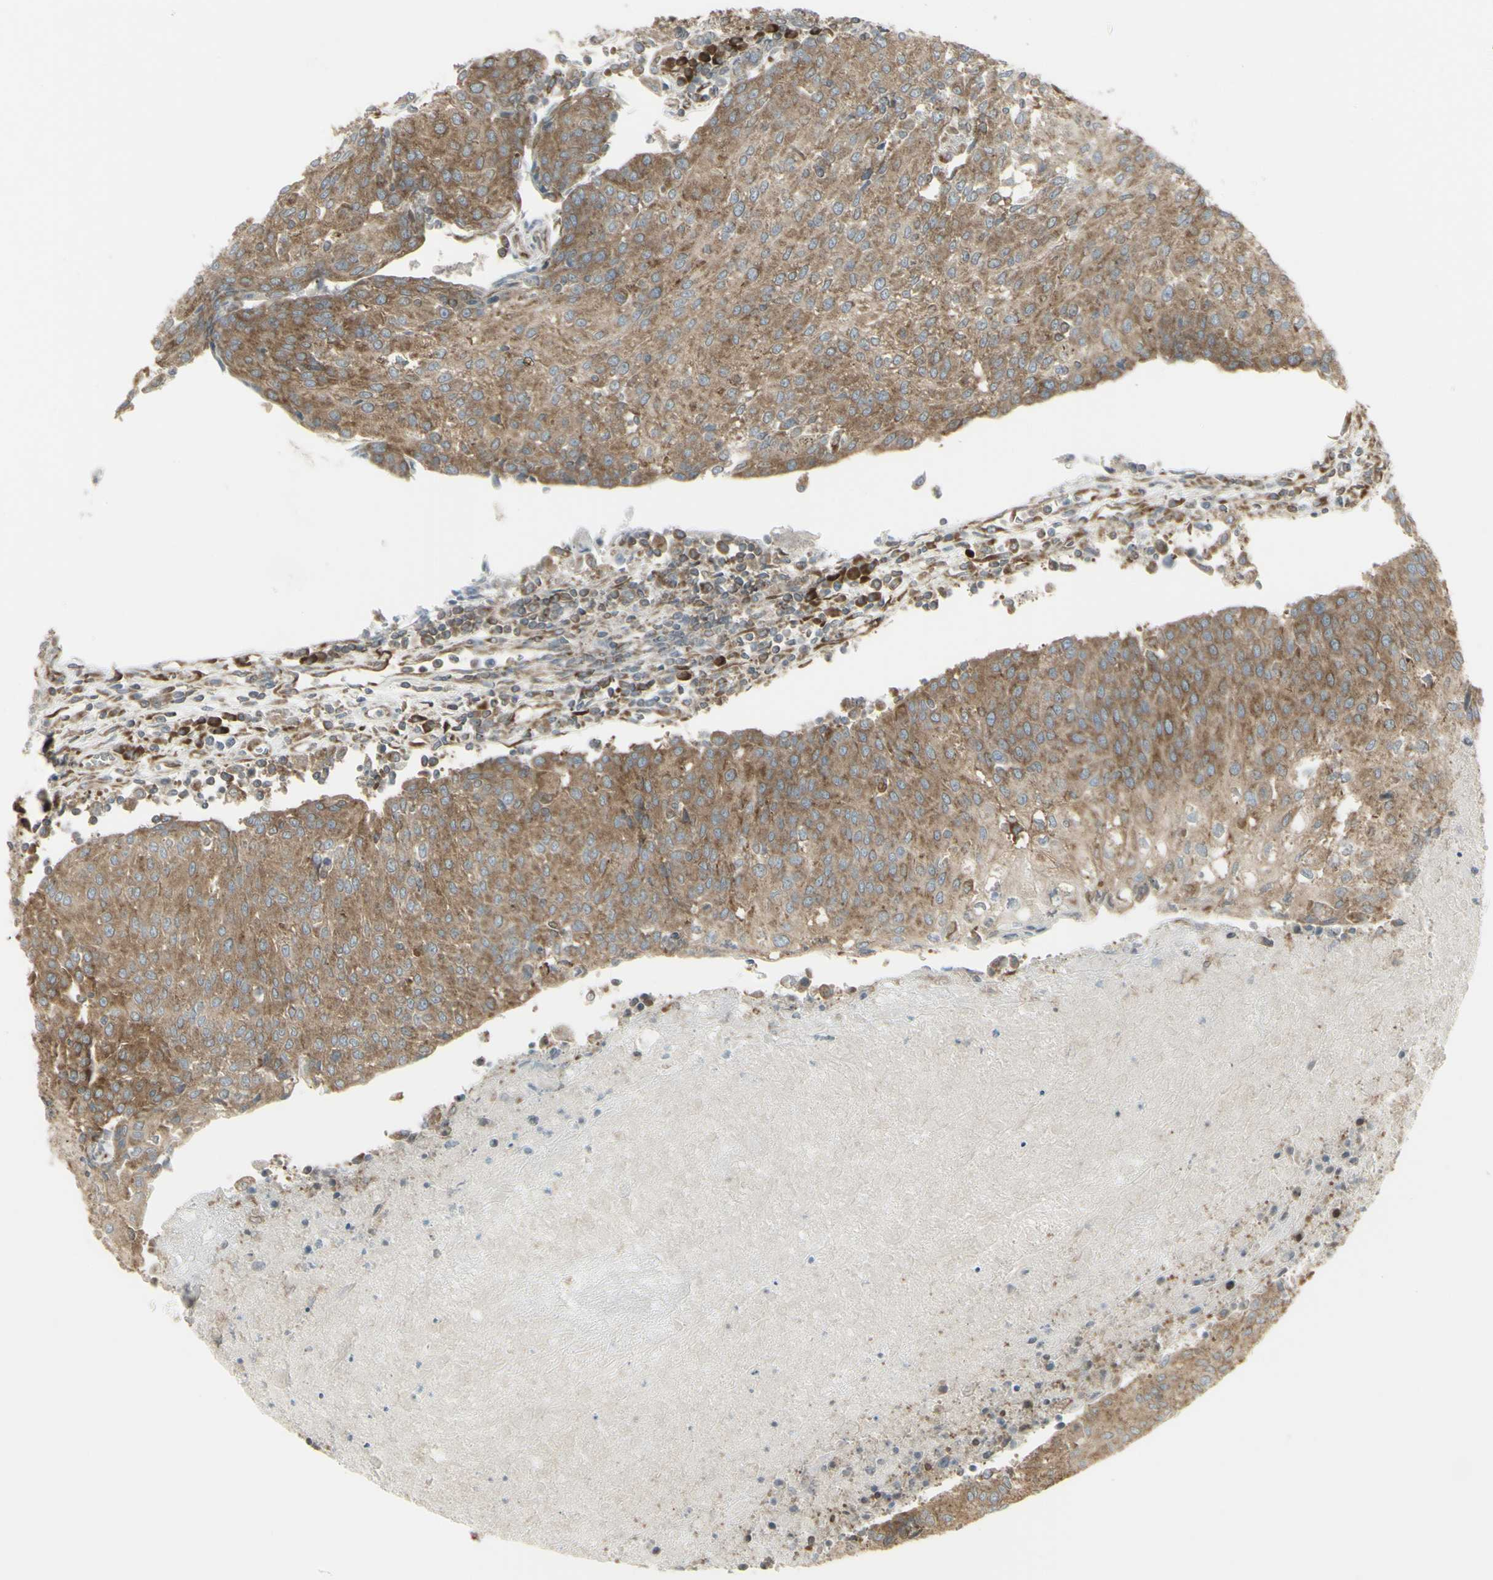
{"staining": {"intensity": "moderate", "quantity": ">75%", "location": "cytoplasmic/membranous"}, "tissue": "urothelial cancer", "cell_type": "Tumor cells", "image_type": "cancer", "snomed": [{"axis": "morphology", "description": "Urothelial carcinoma, High grade"}, {"axis": "topography", "description": "Urinary bladder"}], "caption": "Immunohistochemistry (IHC) histopathology image of neoplastic tissue: urothelial cancer stained using immunohistochemistry (IHC) shows medium levels of moderate protein expression localized specifically in the cytoplasmic/membranous of tumor cells, appearing as a cytoplasmic/membranous brown color.", "gene": "FKBP3", "patient": {"sex": "female", "age": 85}}